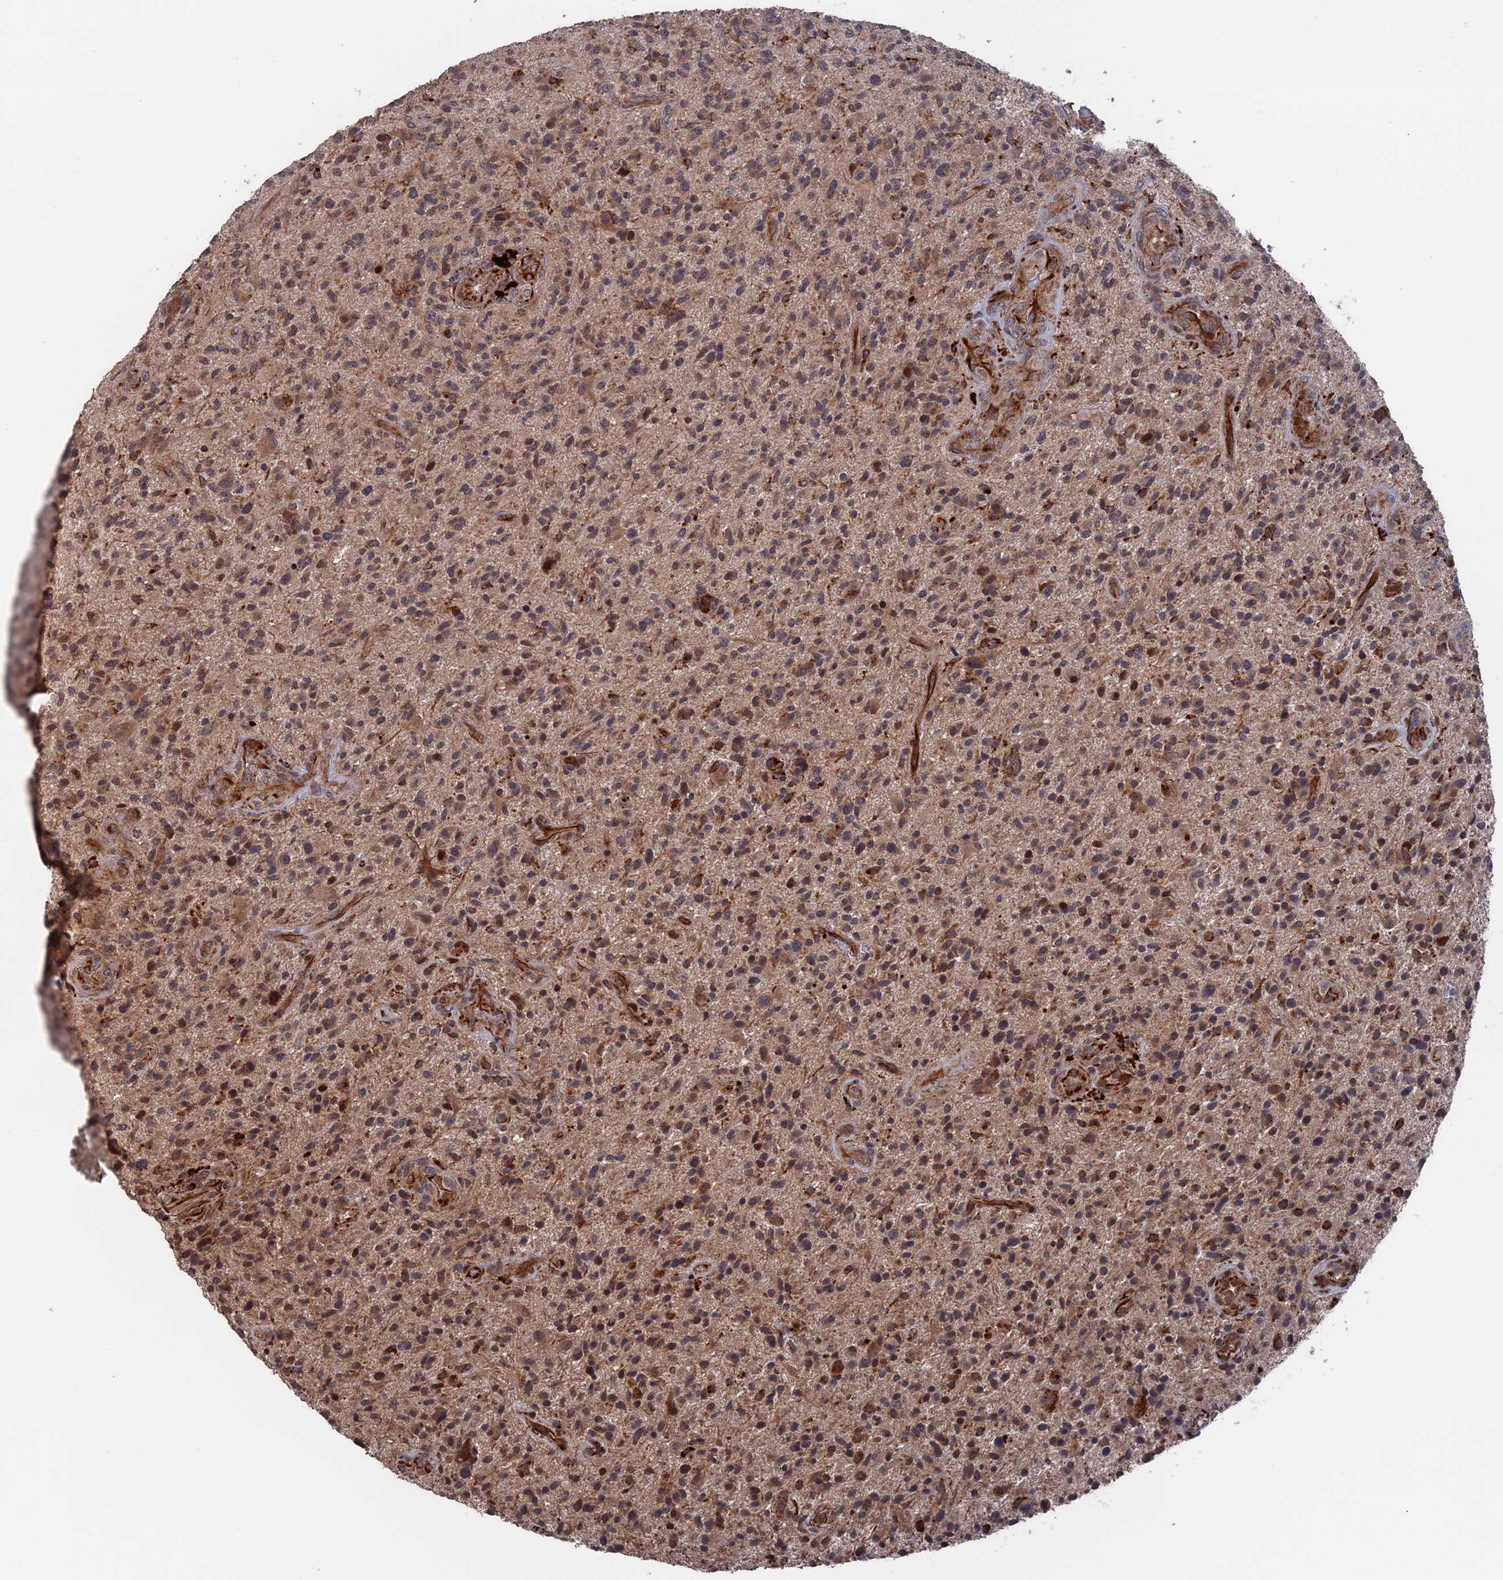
{"staining": {"intensity": "moderate", "quantity": "<25%", "location": "cytoplasmic/membranous"}, "tissue": "glioma", "cell_type": "Tumor cells", "image_type": "cancer", "snomed": [{"axis": "morphology", "description": "Glioma, malignant, High grade"}, {"axis": "topography", "description": "Brain"}], "caption": "Approximately <25% of tumor cells in glioma display moderate cytoplasmic/membranous protein staining as visualized by brown immunohistochemical staining.", "gene": "PLA2G15", "patient": {"sex": "male", "age": 47}}